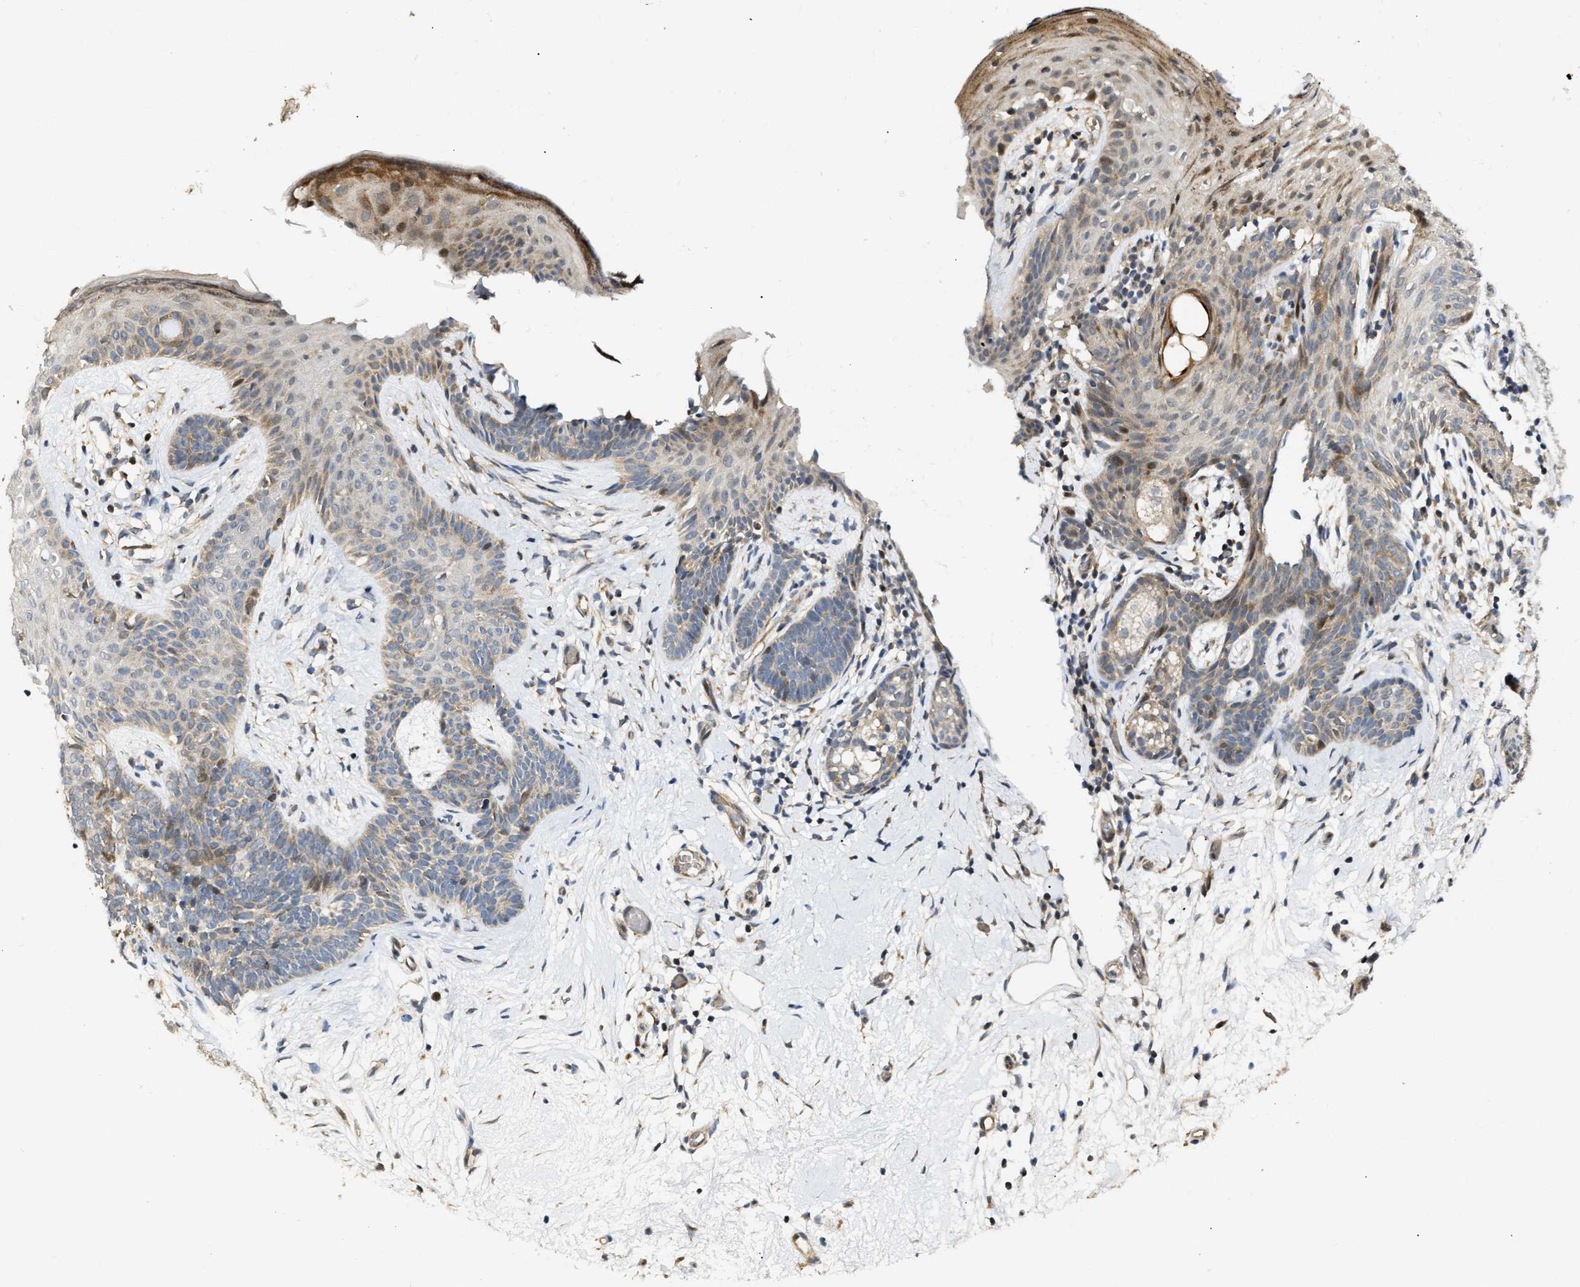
{"staining": {"intensity": "moderate", "quantity": "<25%", "location": "cytoplasmic/membranous,nuclear"}, "tissue": "skin cancer", "cell_type": "Tumor cells", "image_type": "cancer", "snomed": [{"axis": "morphology", "description": "Developmental malformation"}, {"axis": "morphology", "description": "Basal cell carcinoma"}, {"axis": "topography", "description": "Skin"}], "caption": "IHC staining of skin cancer (basal cell carcinoma), which reveals low levels of moderate cytoplasmic/membranous and nuclear staining in about <25% of tumor cells indicating moderate cytoplasmic/membranous and nuclear protein expression. The staining was performed using DAB (brown) for protein detection and nuclei were counterstained in hematoxylin (blue).", "gene": "DEPTOR", "patient": {"sex": "female", "age": 62}}